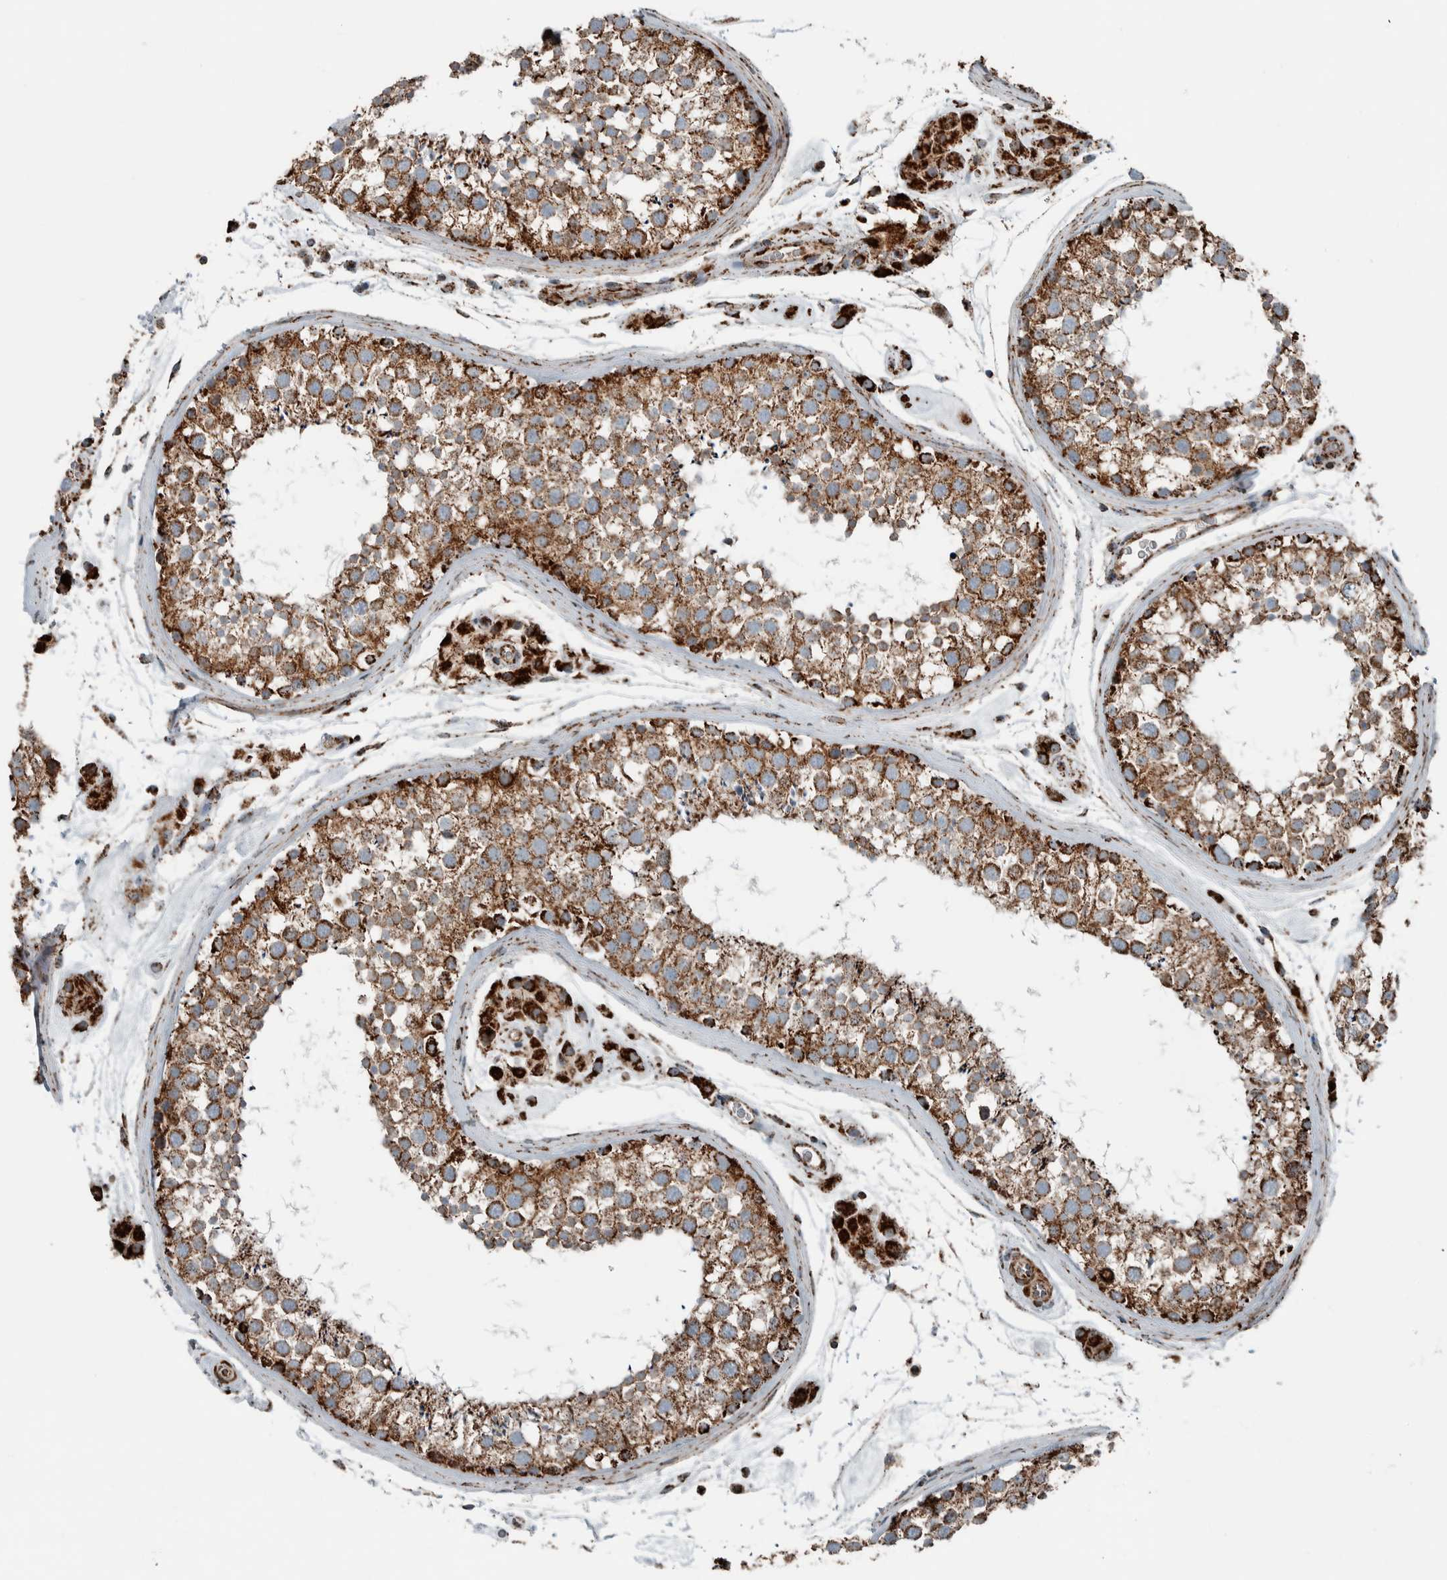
{"staining": {"intensity": "moderate", "quantity": ">75%", "location": "cytoplasmic/membranous"}, "tissue": "testis", "cell_type": "Cells in seminiferous ducts", "image_type": "normal", "snomed": [{"axis": "morphology", "description": "Normal tissue, NOS"}, {"axis": "topography", "description": "Testis"}], "caption": "Protein staining of unremarkable testis shows moderate cytoplasmic/membranous staining in approximately >75% of cells in seminiferous ducts.", "gene": "CNTROB", "patient": {"sex": "male", "age": 46}}